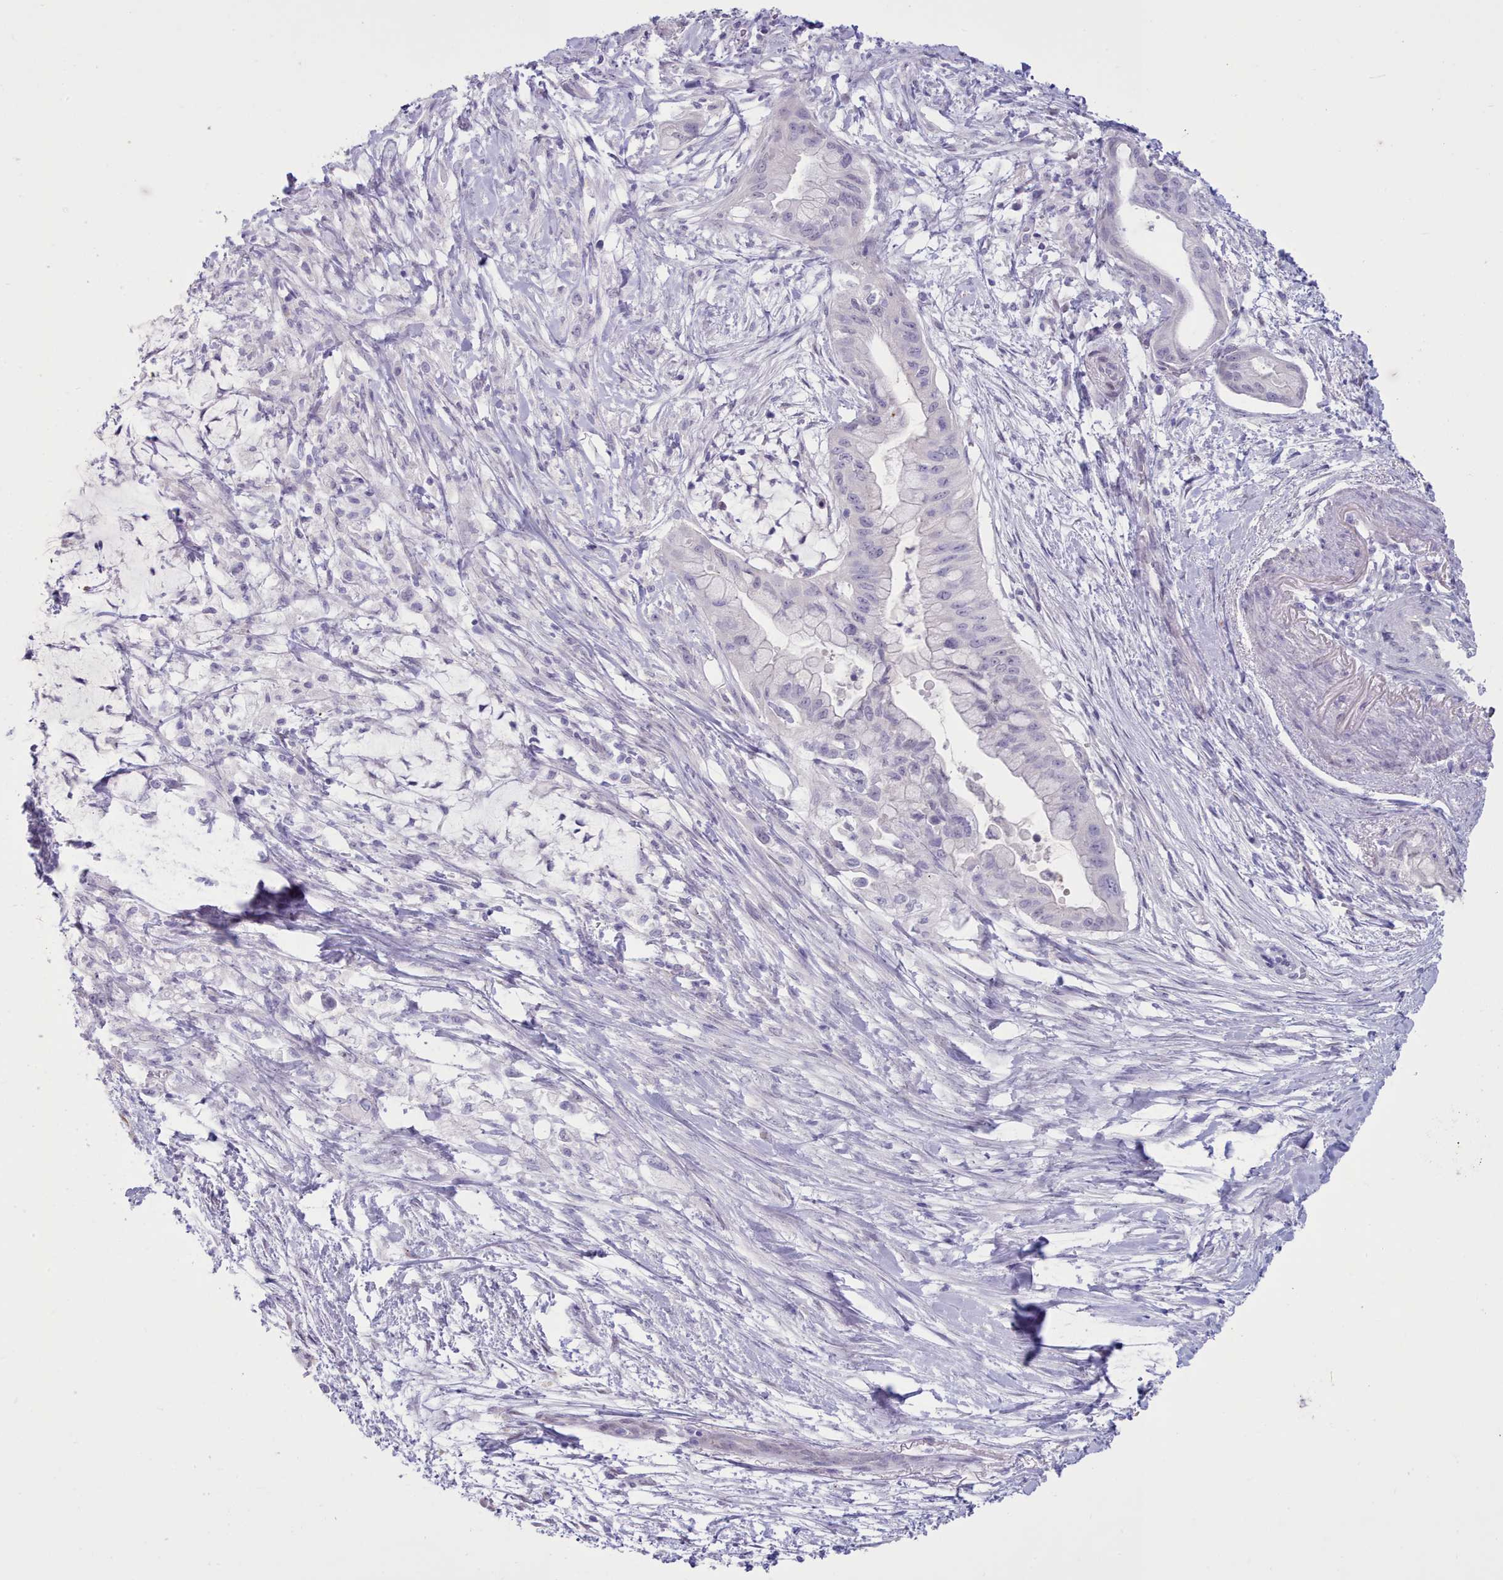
{"staining": {"intensity": "negative", "quantity": "none", "location": "none"}, "tissue": "pancreatic cancer", "cell_type": "Tumor cells", "image_type": "cancer", "snomed": [{"axis": "morphology", "description": "Adenocarcinoma, NOS"}, {"axis": "topography", "description": "Pancreas"}], "caption": "Protein analysis of pancreatic adenocarcinoma reveals no significant expression in tumor cells.", "gene": "TMEM253", "patient": {"sex": "male", "age": 48}}